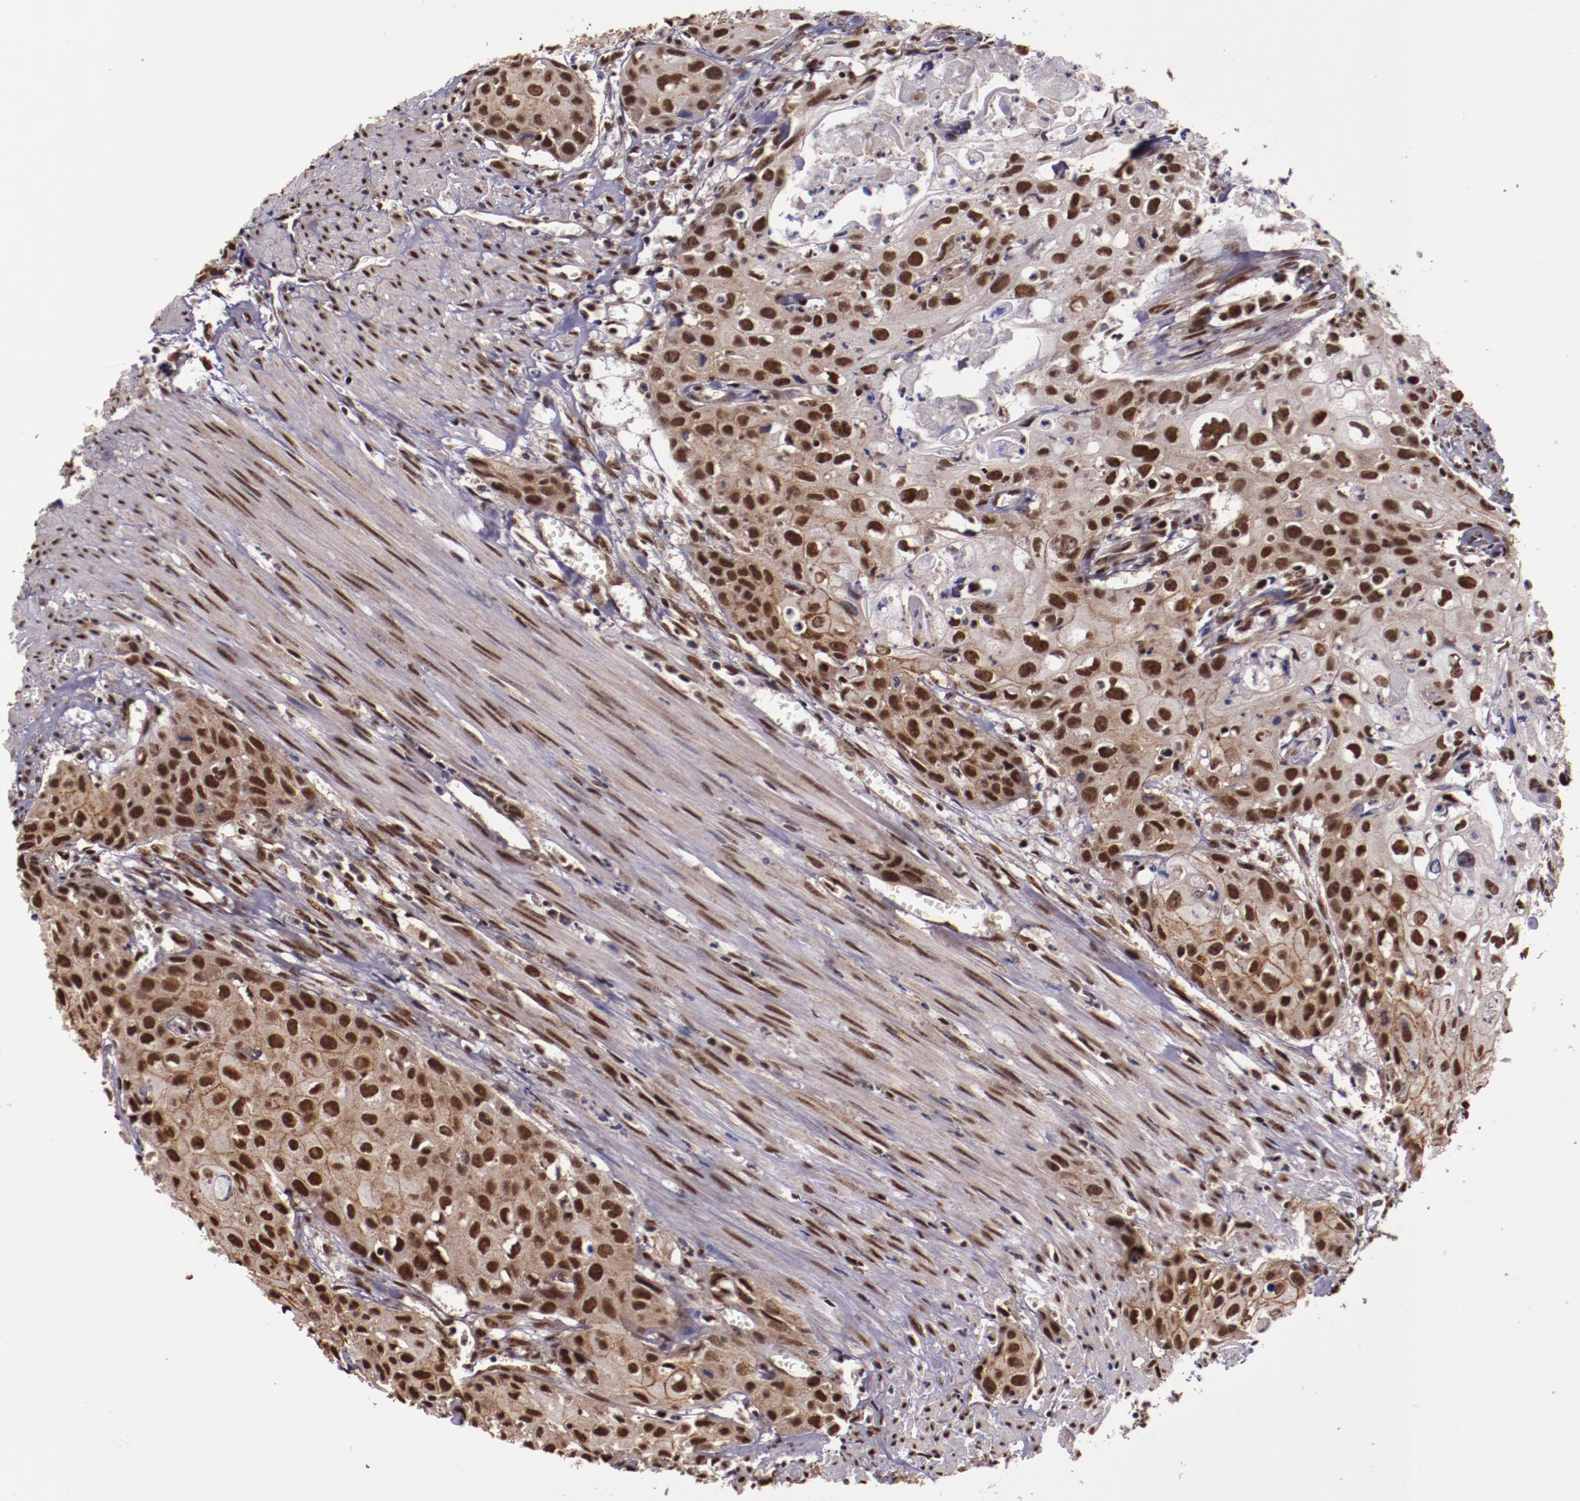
{"staining": {"intensity": "strong", "quantity": ">75%", "location": "cytoplasmic/membranous,nuclear"}, "tissue": "urothelial cancer", "cell_type": "Tumor cells", "image_type": "cancer", "snomed": [{"axis": "morphology", "description": "Urothelial carcinoma, High grade"}, {"axis": "topography", "description": "Urinary bladder"}], "caption": "High-grade urothelial carcinoma was stained to show a protein in brown. There is high levels of strong cytoplasmic/membranous and nuclear expression in about >75% of tumor cells.", "gene": "CECR2", "patient": {"sex": "male", "age": 54}}